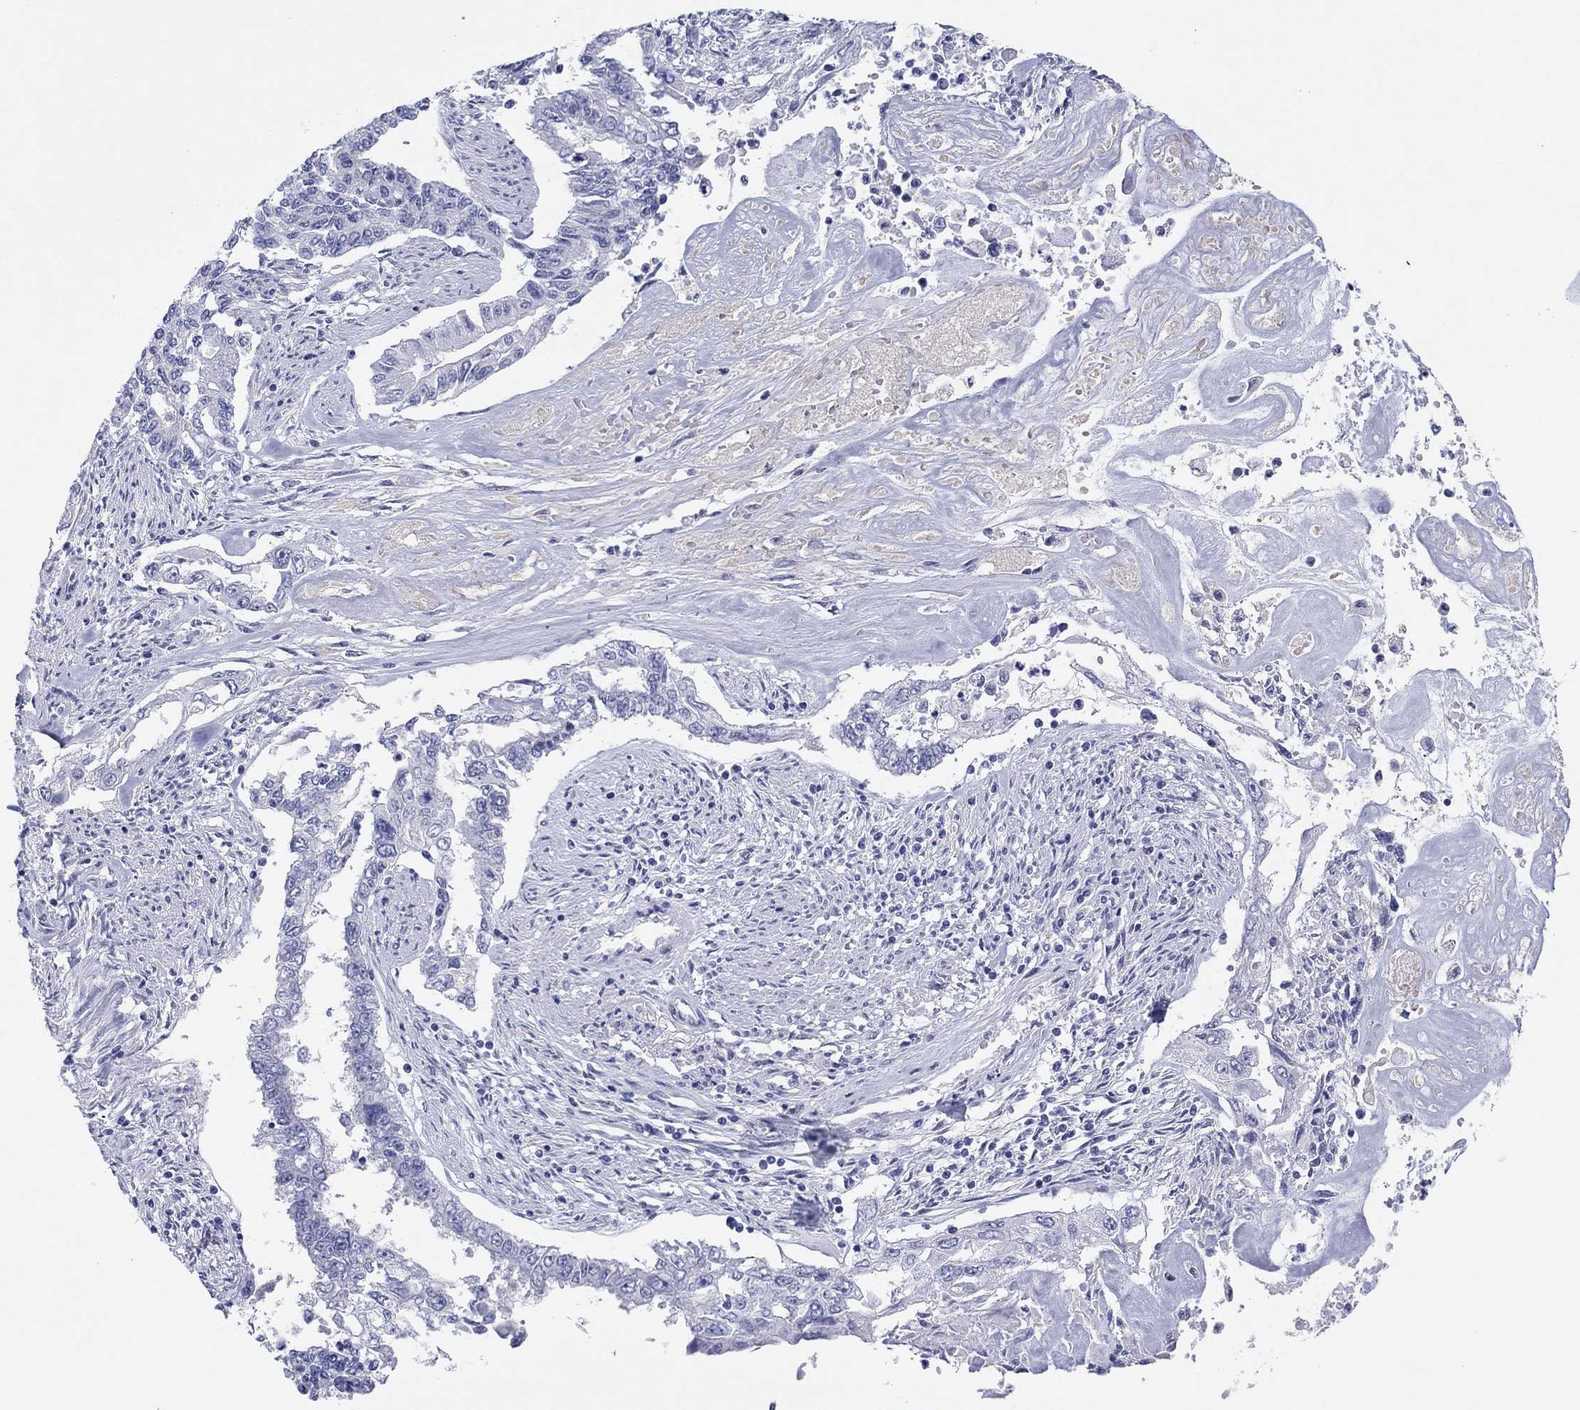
{"staining": {"intensity": "negative", "quantity": "none", "location": "none"}, "tissue": "endometrial cancer", "cell_type": "Tumor cells", "image_type": "cancer", "snomed": [{"axis": "morphology", "description": "Adenocarcinoma, NOS"}, {"axis": "topography", "description": "Uterus"}], "caption": "IHC histopathology image of adenocarcinoma (endometrial) stained for a protein (brown), which exhibits no expression in tumor cells.", "gene": "ERICH3", "patient": {"sex": "female", "age": 59}}